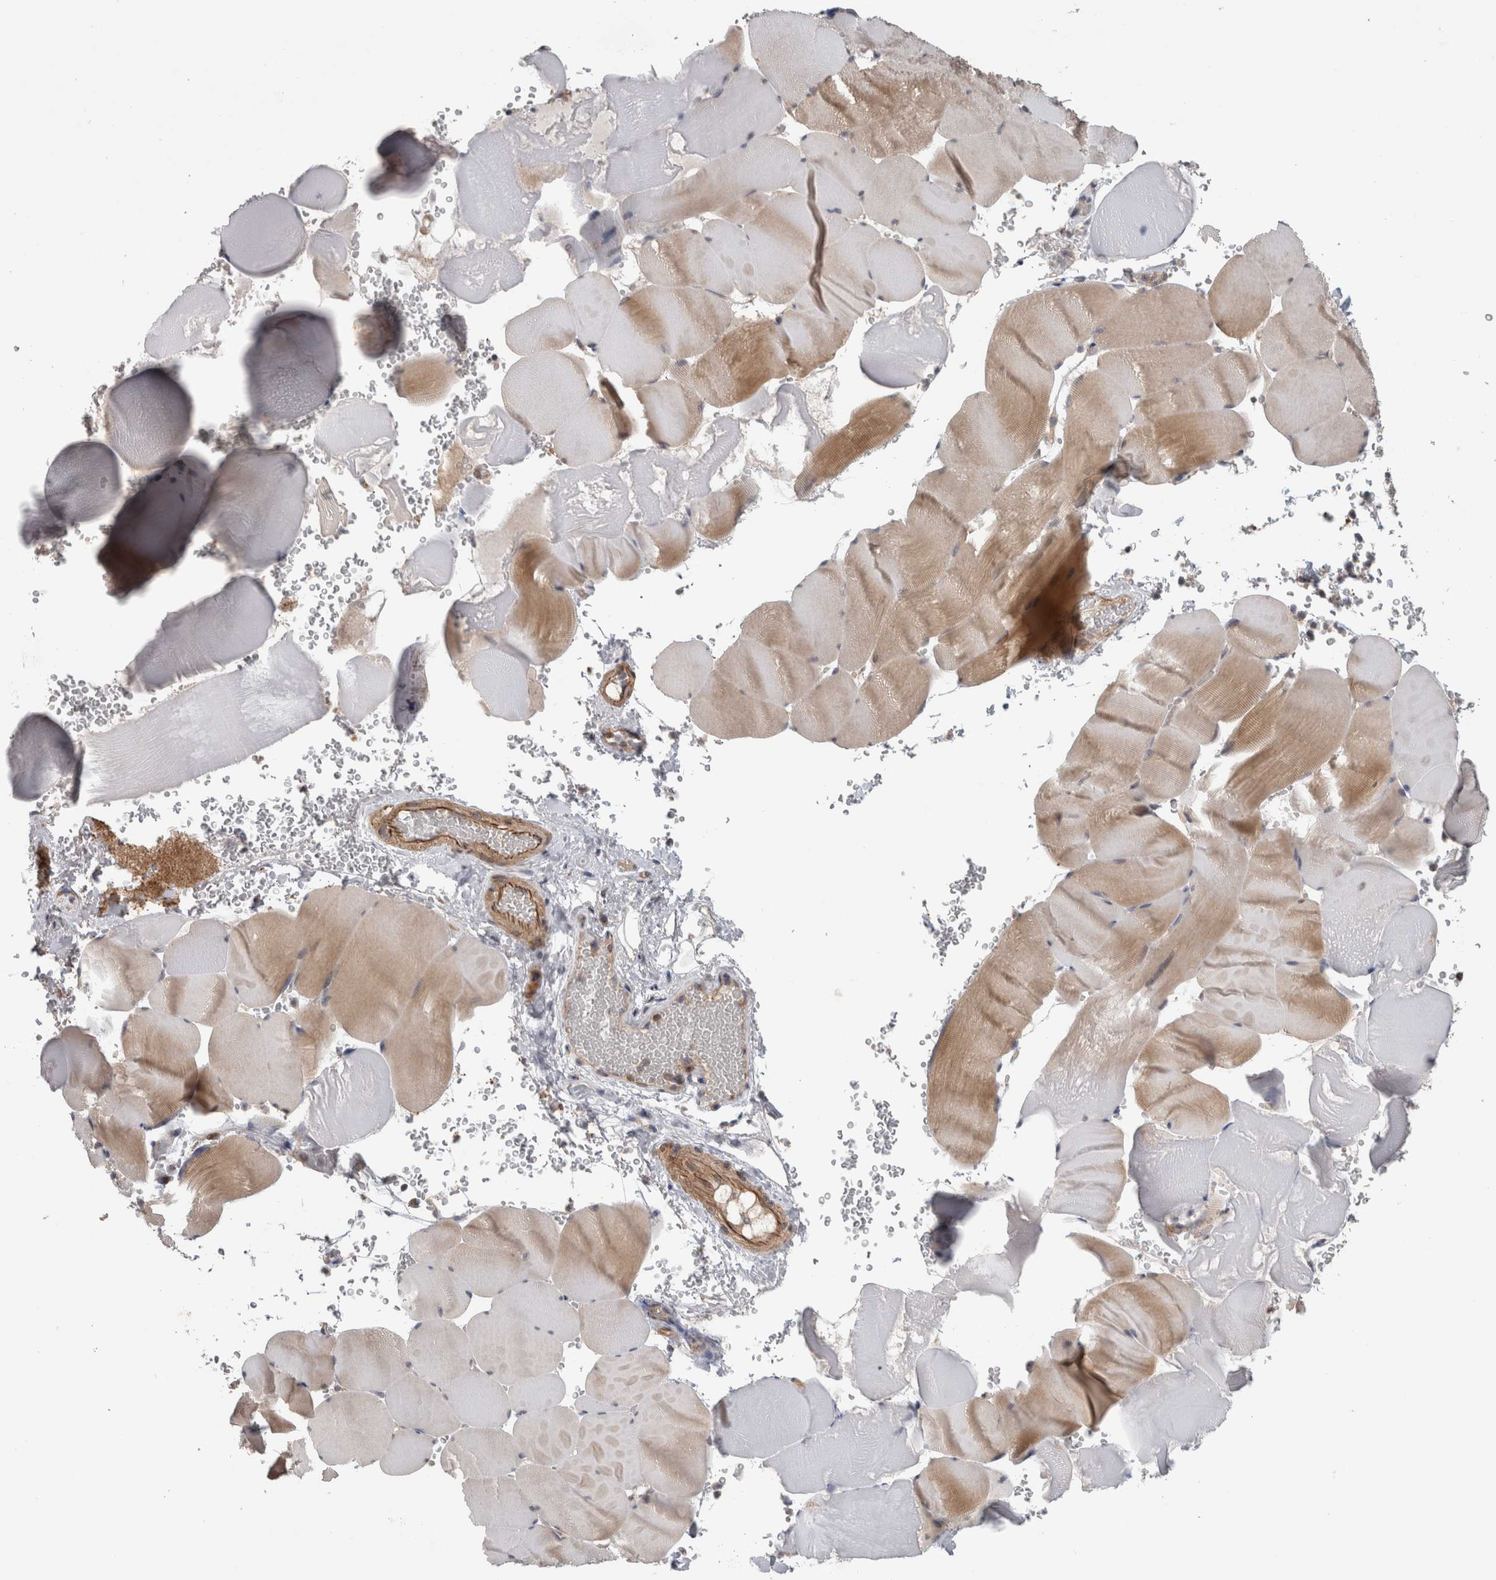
{"staining": {"intensity": "moderate", "quantity": "25%-75%", "location": "cytoplasmic/membranous"}, "tissue": "skeletal muscle", "cell_type": "Myocytes", "image_type": "normal", "snomed": [{"axis": "morphology", "description": "Normal tissue, NOS"}, {"axis": "topography", "description": "Skeletal muscle"}], "caption": "Immunohistochemical staining of normal human skeletal muscle exhibits medium levels of moderate cytoplasmic/membranous expression in approximately 25%-75% of myocytes.", "gene": "ADGRL3", "patient": {"sex": "male", "age": 62}}